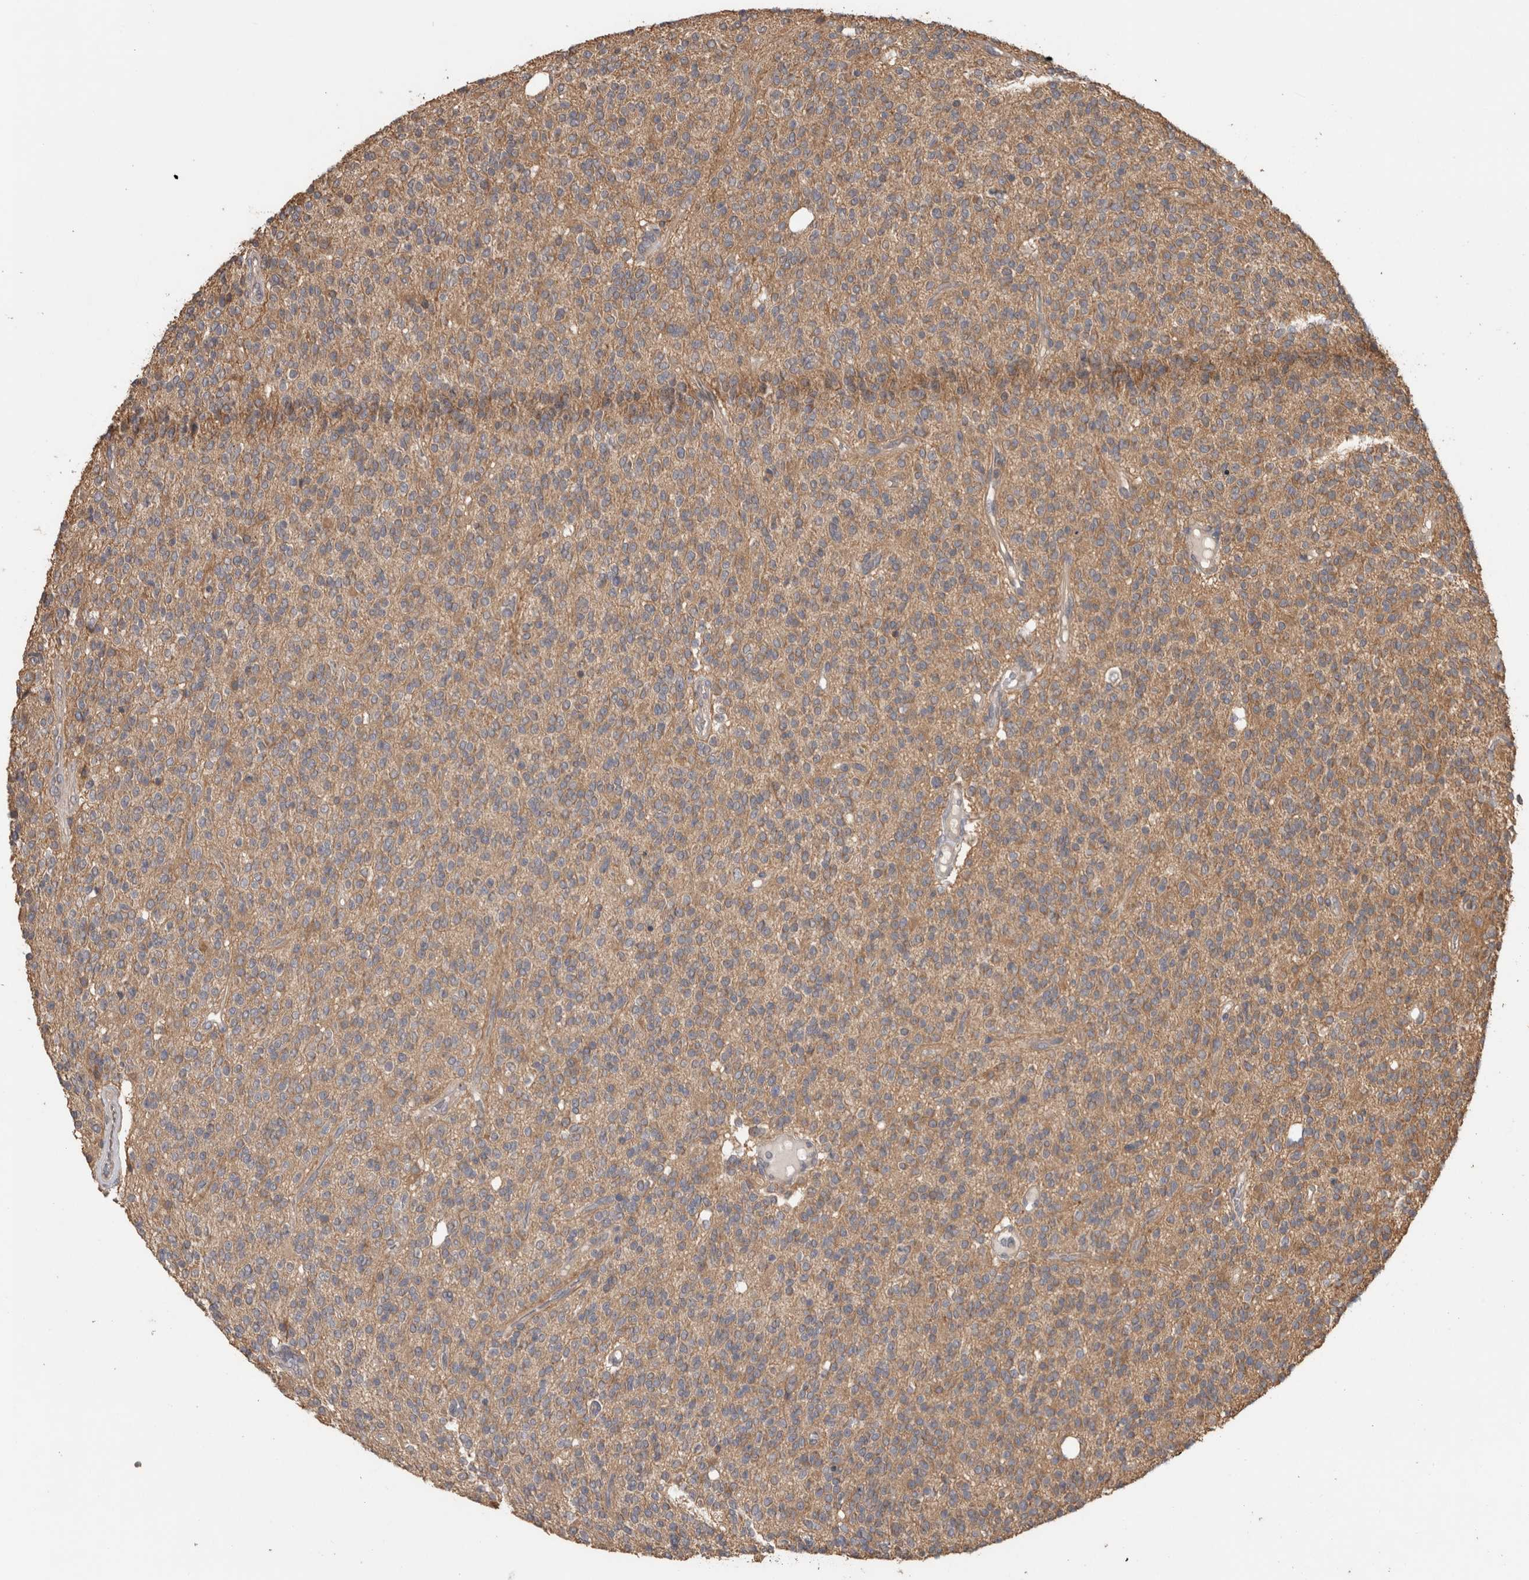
{"staining": {"intensity": "weak", "quantity": "25%-75%", "location": "cytoplasmic/membranous"}, "tissue": "glioma", "cell_type": "Tumor cells", "image_type": "cancer", "snomed": [{"axis": "morphology", "description": "Glioma, malignant, High grade"}, {"axis": "topography", "description": "Brain"}], "caption": "Immunohistochemistry (IHC) (DAB) staining of glioma exhibits weak cytoplasmic/membranous protein expression in about 25%-75% of tumor cells. The staining was performed using DAB (3,3'-diaminobenzidine) to visualize the protein expression in brown, while the nuclei were stained in blue with hematoxylin (Magnification: 20x).", "gene": "TBCE", "patient": {"sex": "male", "age": 34}}